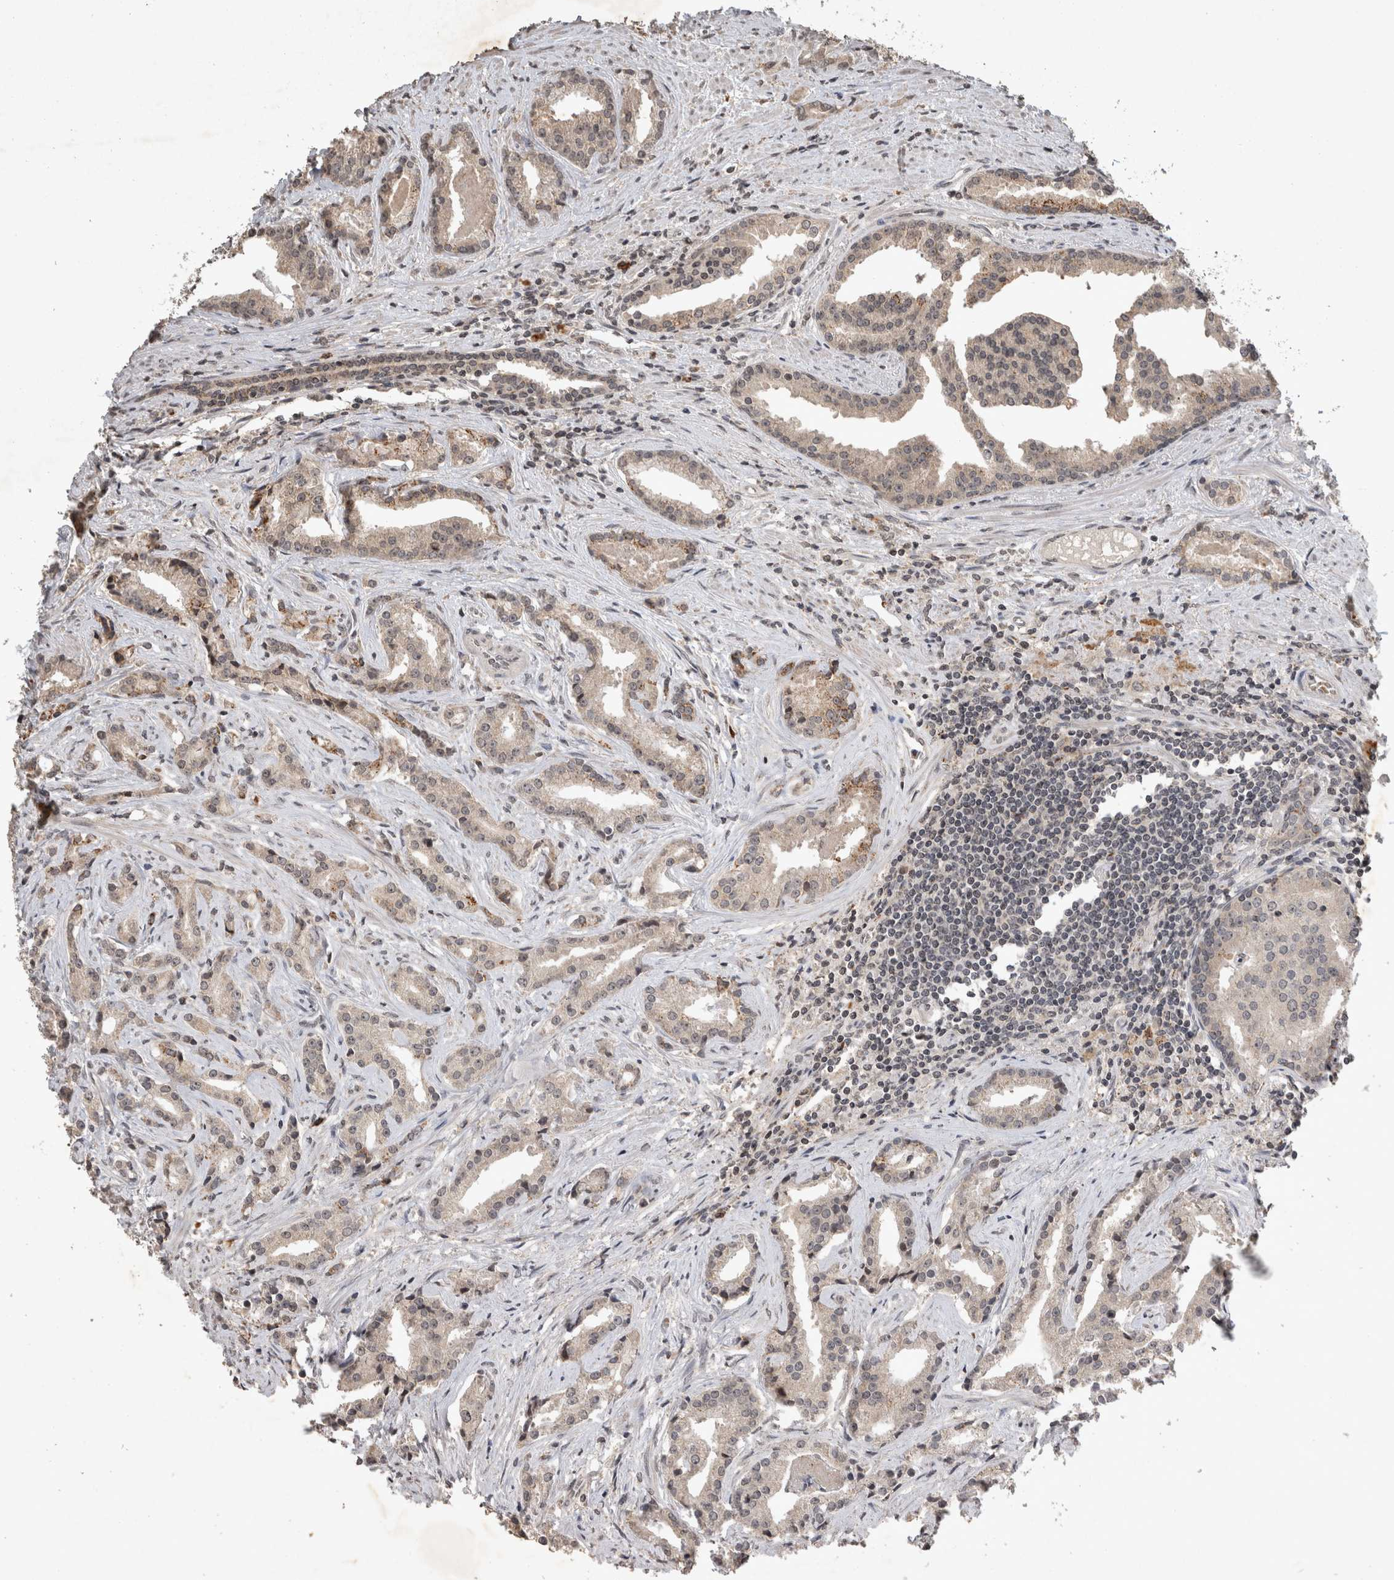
{"staining": {"intensity": "negative", "quantity": "none", "location": "none"}, "tissue": "prostate cancer", "cell_type": "Tumor cells", "image_type": "cancer", "snomed": [{"axis": "morphology", "description": "Adenocarcinoma, Low grade"}, {"axis": "topography", "description": "Prostate"}], "caption": "Tumor cells show no significant expression in low-grade adenocarcinoma (prostate). (DAB (3,3'-diaminobenzidine) immunohistochemistry with hematoxylin counter stain).", "gene": "HRK", "patient": {"sex": "male", "age": 67}}